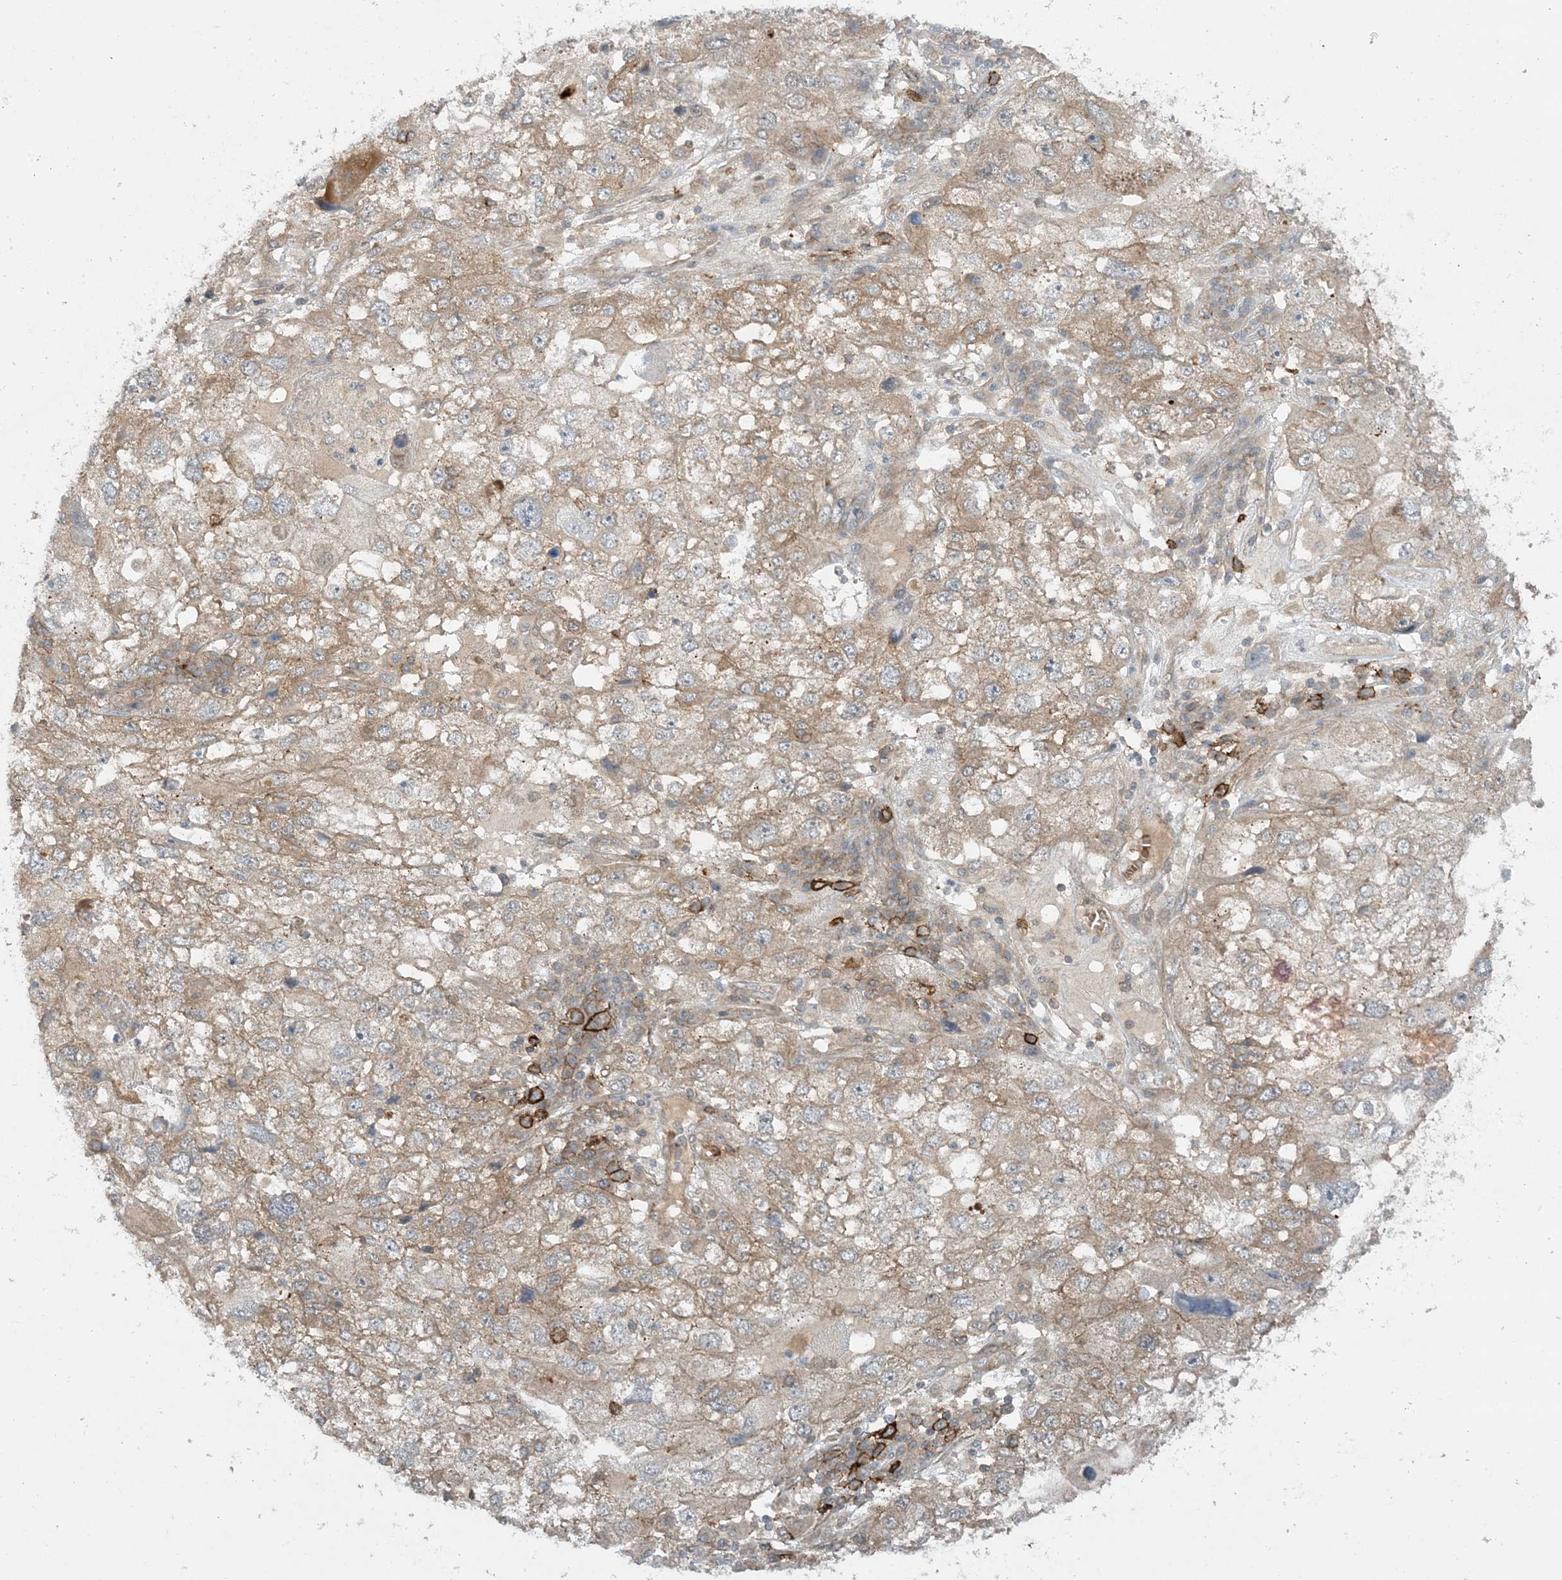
{"staining": {"intensity": "weak", "quantity": ">75%", "location": "cytoplasmic/membranous"}, "tissue": "endometrial cancer", "cell_type": "Tumor cells", "image_type": "cancer", "snomed": [{"axis": "morphology", "description": "Adenocarcinoma, NOS"}, {"axis": "topography", "description": "Endometrium"}], "caption": "Endometrial cancer was stained to show a protein in brown. There is low levels of weak cytoplasmic/membranous positivity in approximately >75% of tumor cells.", "gene": "STAM2", "patient": {"sex": "female", "age": 49}}